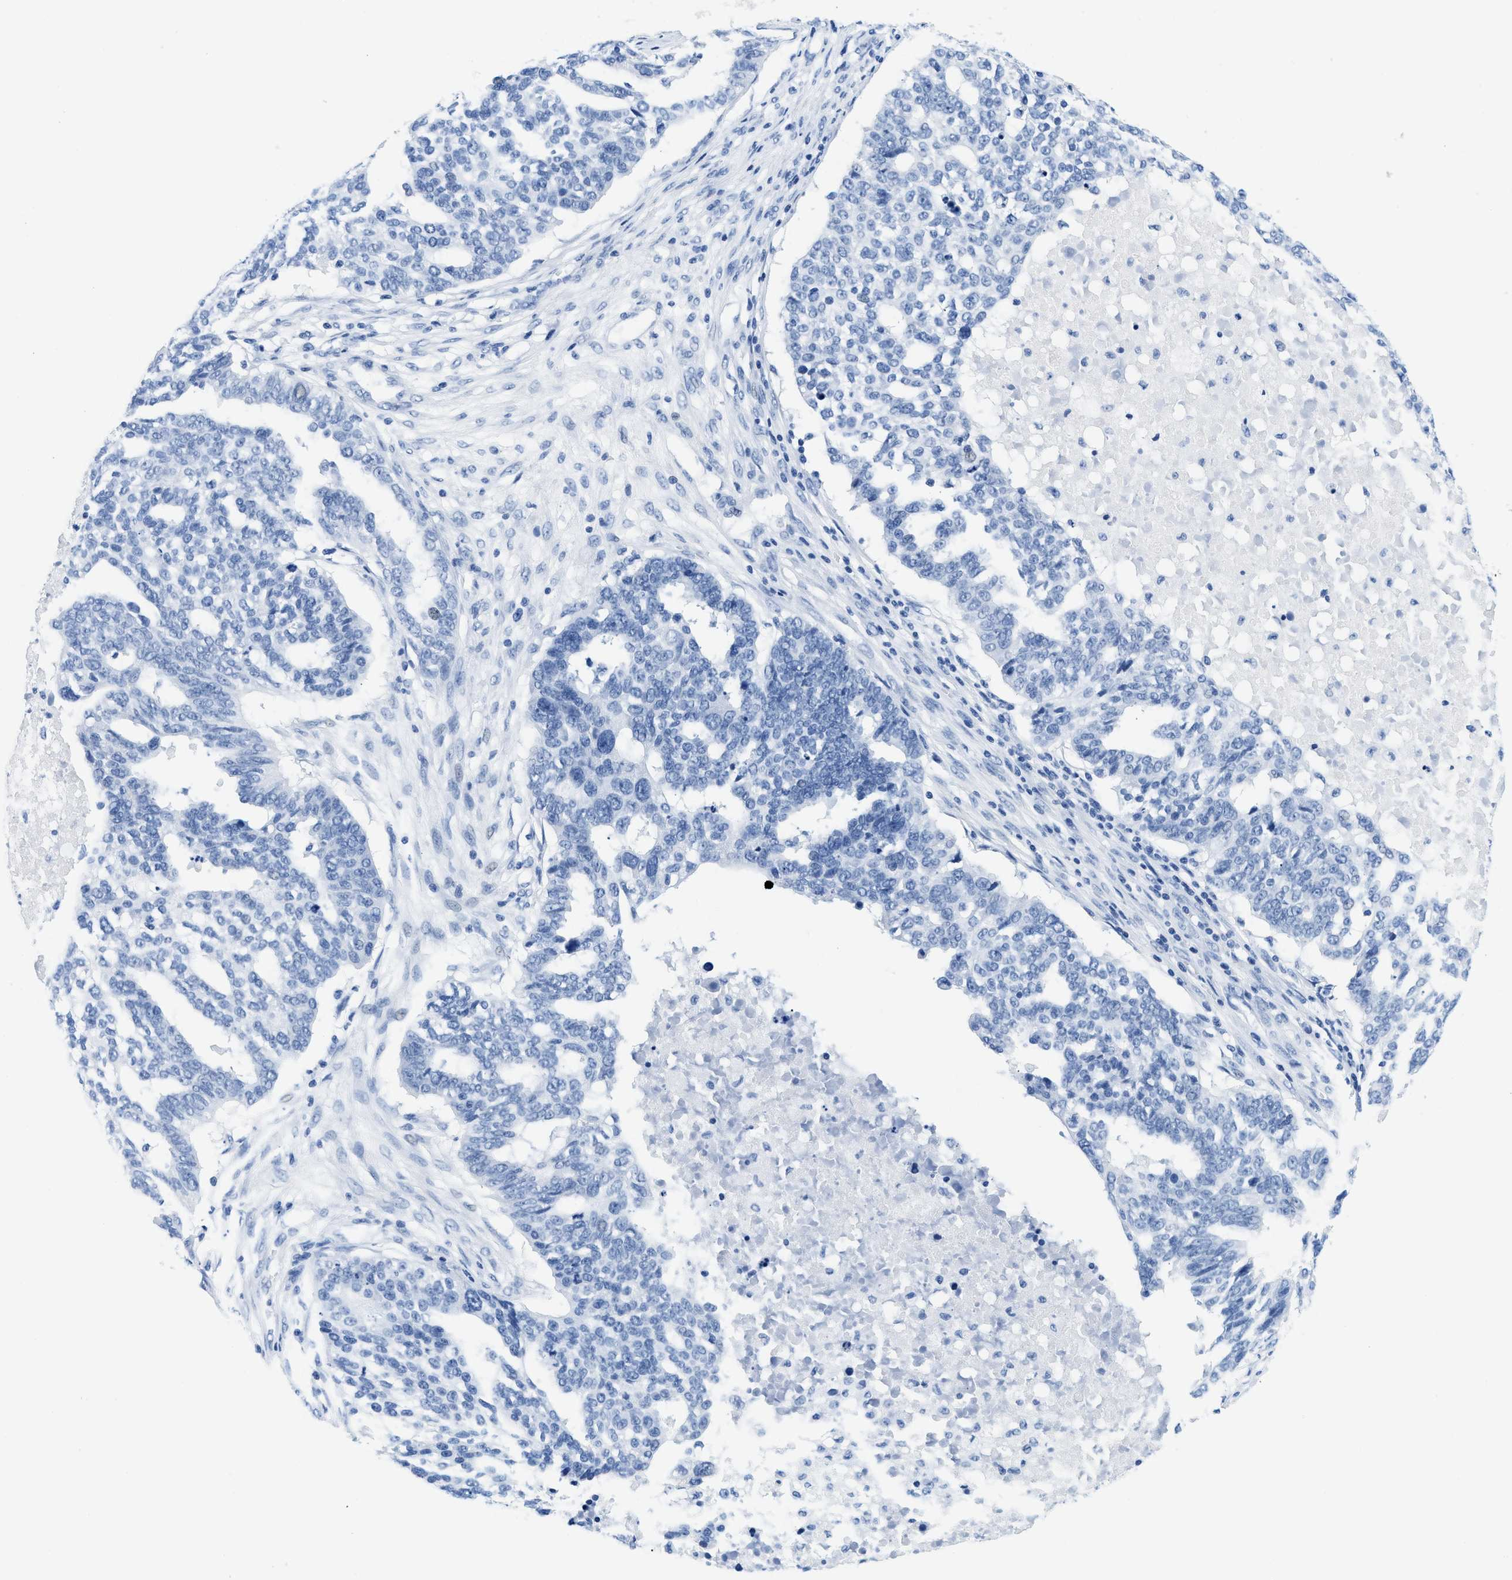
{"staining": {"intensity": "negative", "quantity": "none", "location": "none"}, "tissue": "ovarian cancer", "cell_type": "Tumor cells", "image_type": "cancer", "snomed": [{"axis": "morphology", "description": "Cystadenocarcinoma, serous, NOS"}, {"axis": "topography", "description": "Ovary"}], "caption": "This is an immunohistochemistry micrograph of ovarian cancer. There is no positivity in tumor cells.", "gene": "GSN", "patient": {"sex": "female", "age": 59}}